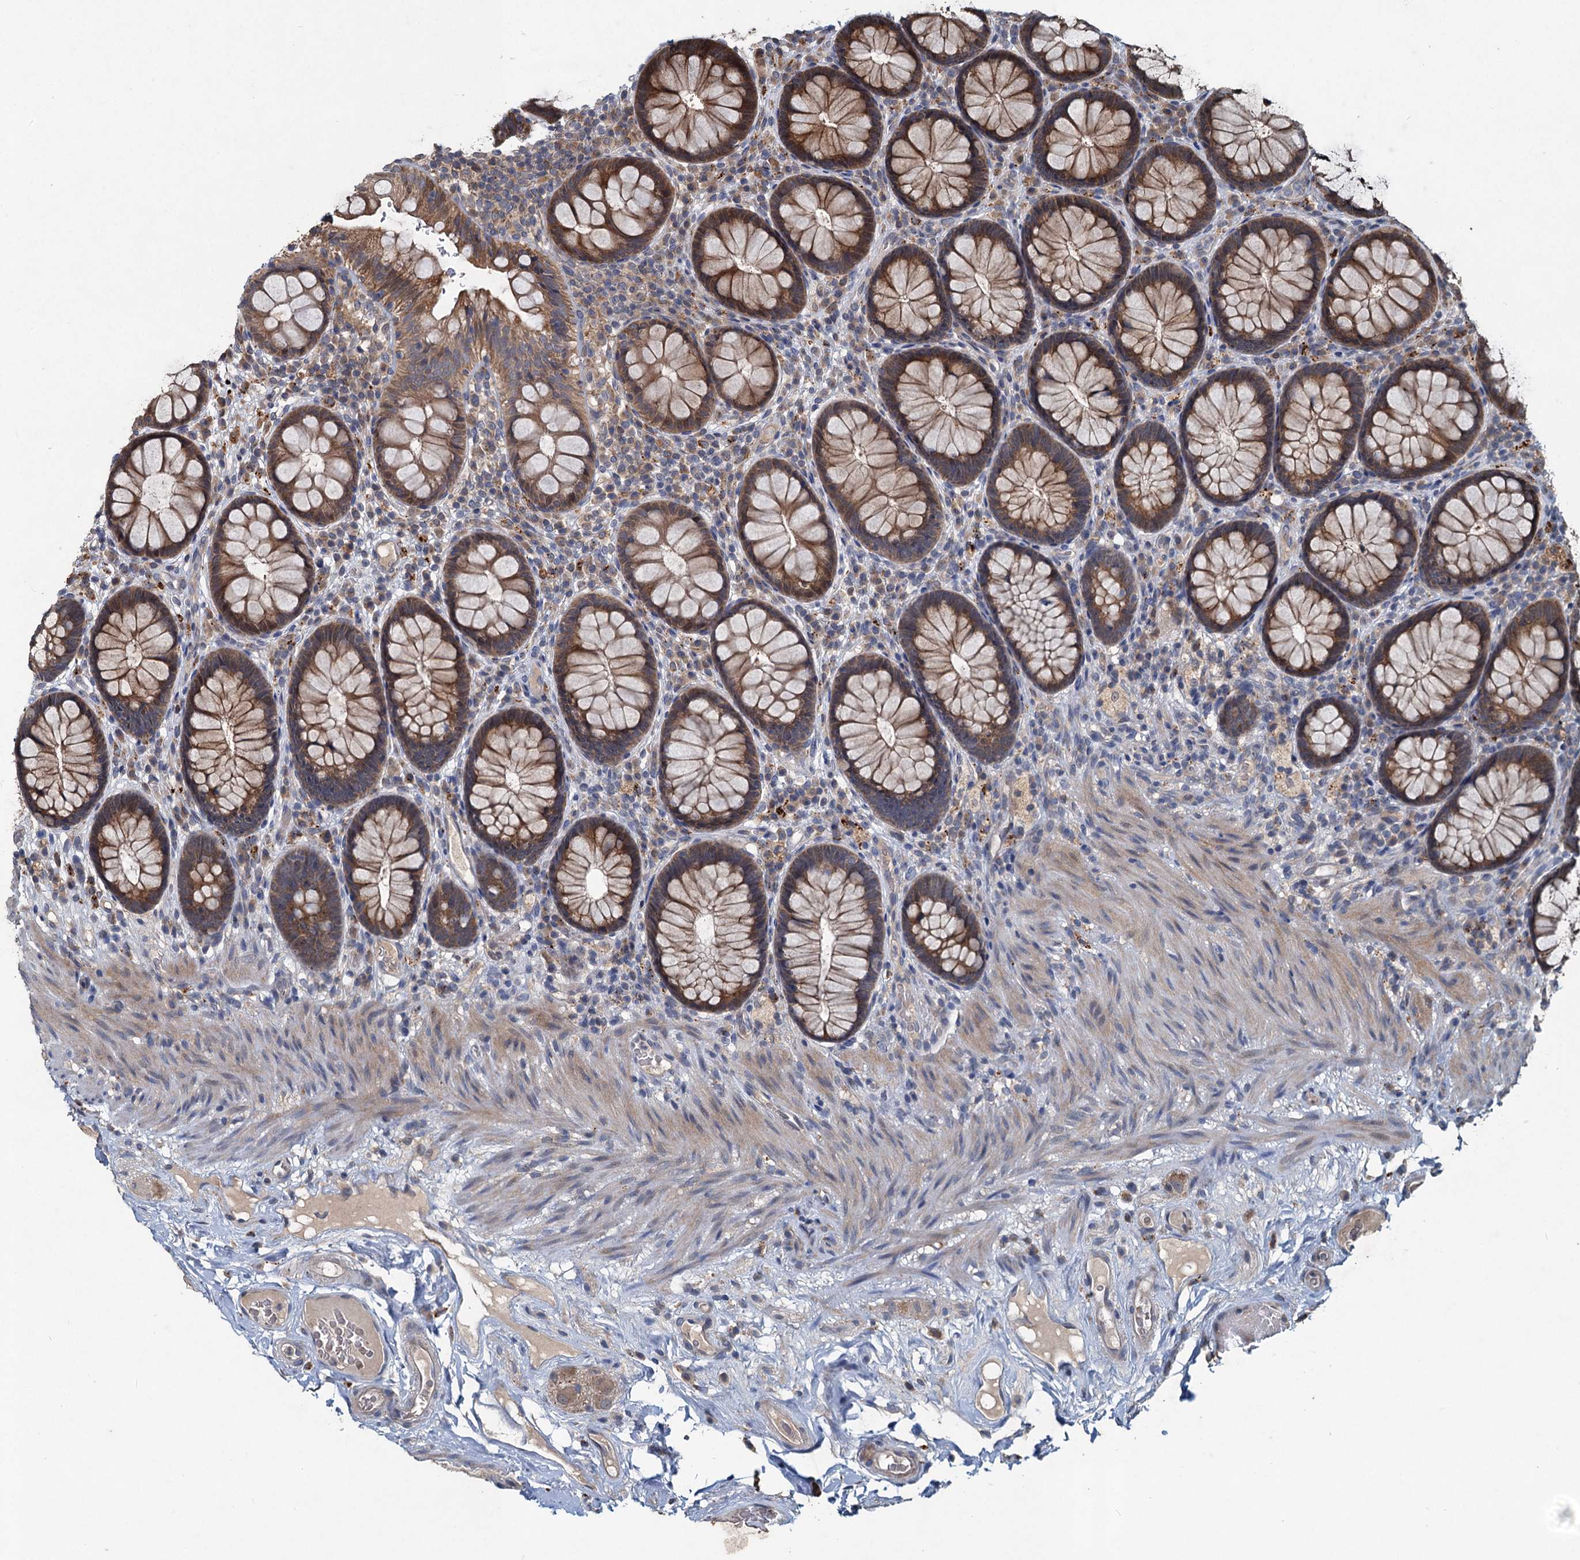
{"staining": {"intensity": "moderate", "quantity": ">75%", "location": "cytoplasmic/membranous"}, "tissue": "rectum", "cell_type": "Glandular cells", "image_type": "normal", "snomed": [{"axis": "morphology", "description": "Normal tissue, NOS"}, {"axis": "topography", "description": "Rectum"}], "caption": "Human rectum stained for a protein (brown) shows moderate cytoplasmic/membranous positive positivity in about >75% of glandular cells.", "gene": "OTUB1", "patient": {"sex": "male", "age": 83}}